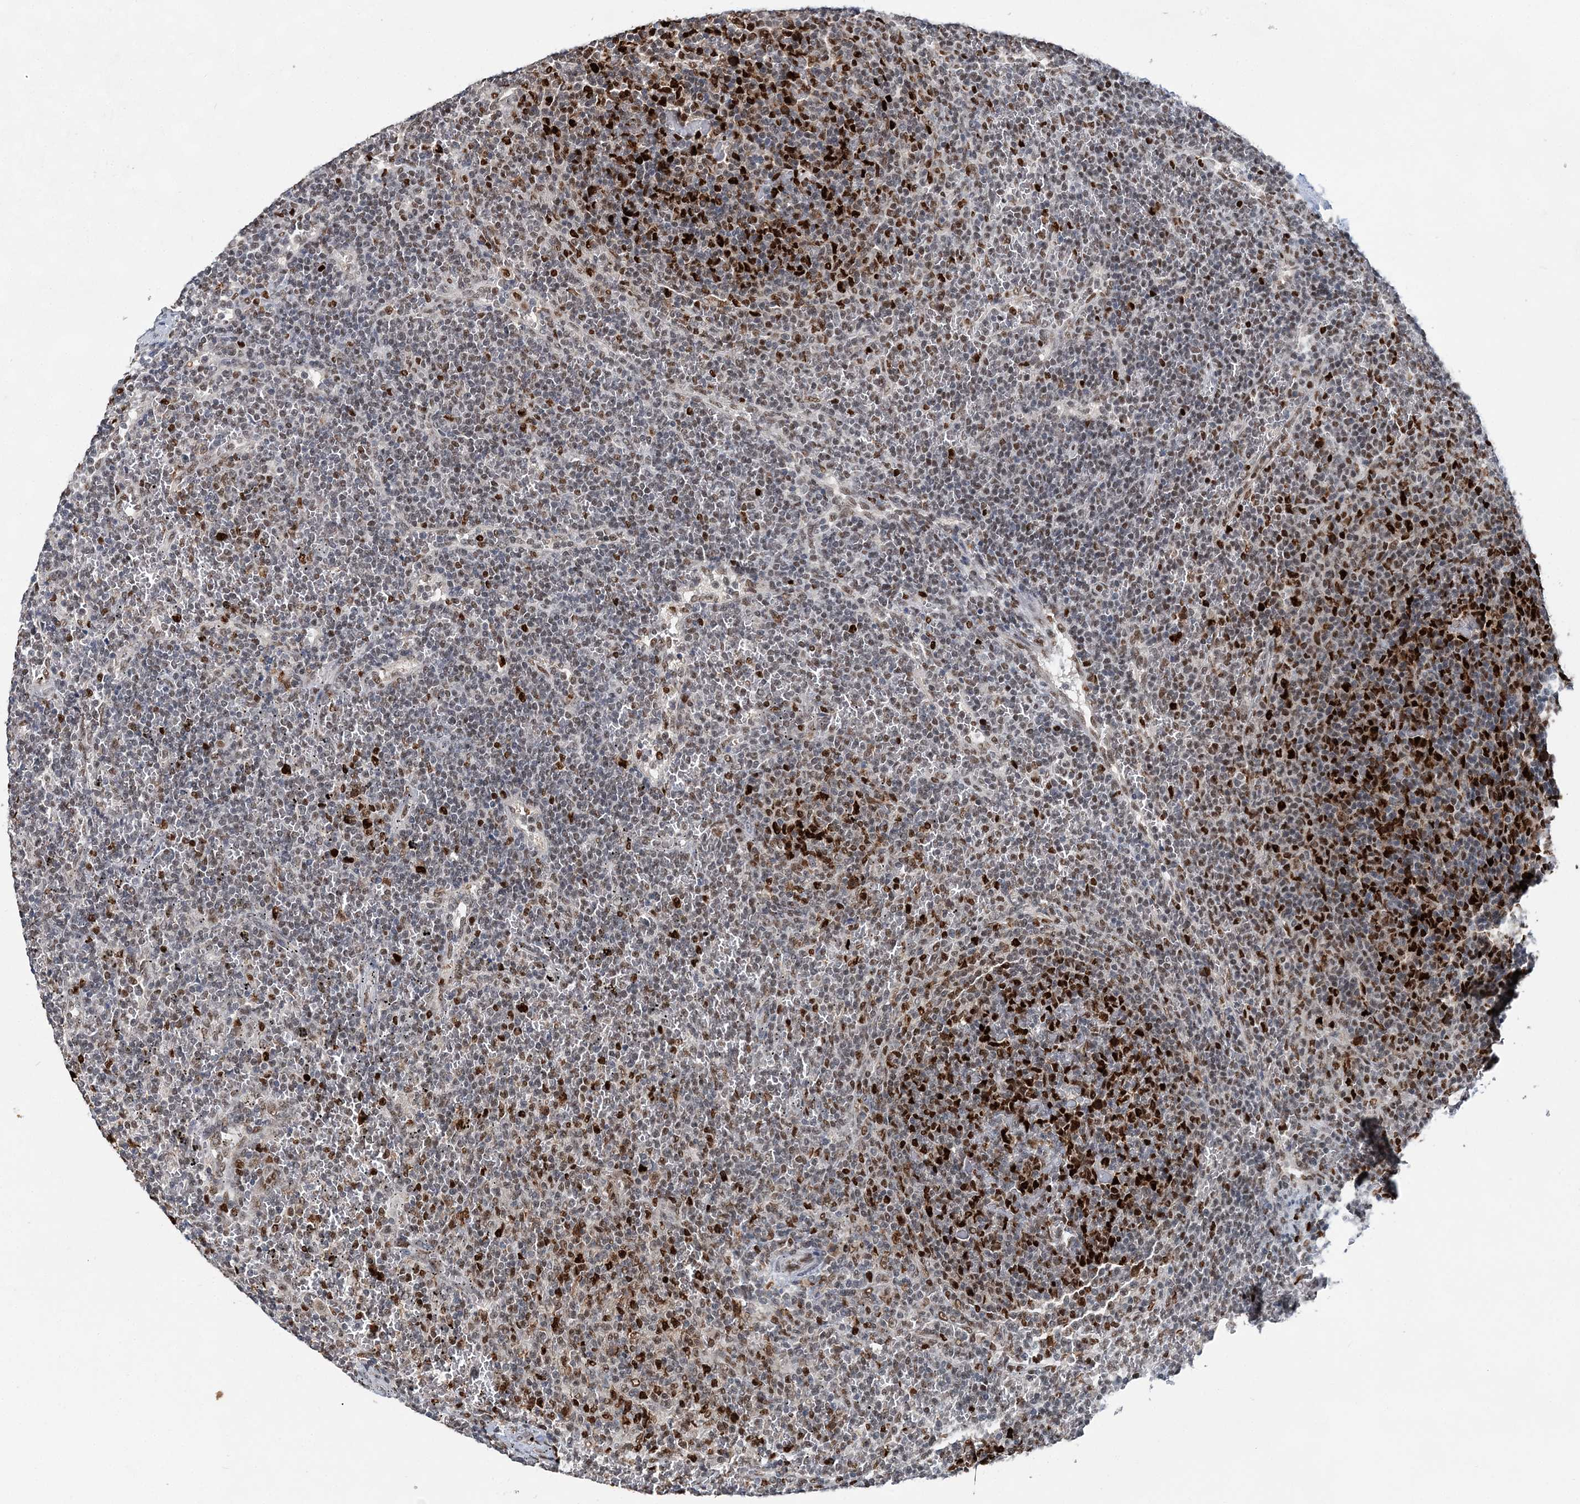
{"staining": {"intensity": "strong", "quantity": "<25%", "location": "nuclear"}, "tissue": "lymphoma", "cell_type": "Tumor cells", "image_type": "cancer", "snomed": [{"axis": "morphology", "description": "Malignant lymphoma, non-Hodgkin's type, Low grade"}, {"axis": "topography", "description": "Spleen"}], "caption": "IHC (DAB) staining of human lymphoma displays strong nuclear protein expression in about <25% of tumor cells.", "gene": "HAT1", "patient": {"sex": "female", "age": 50}}